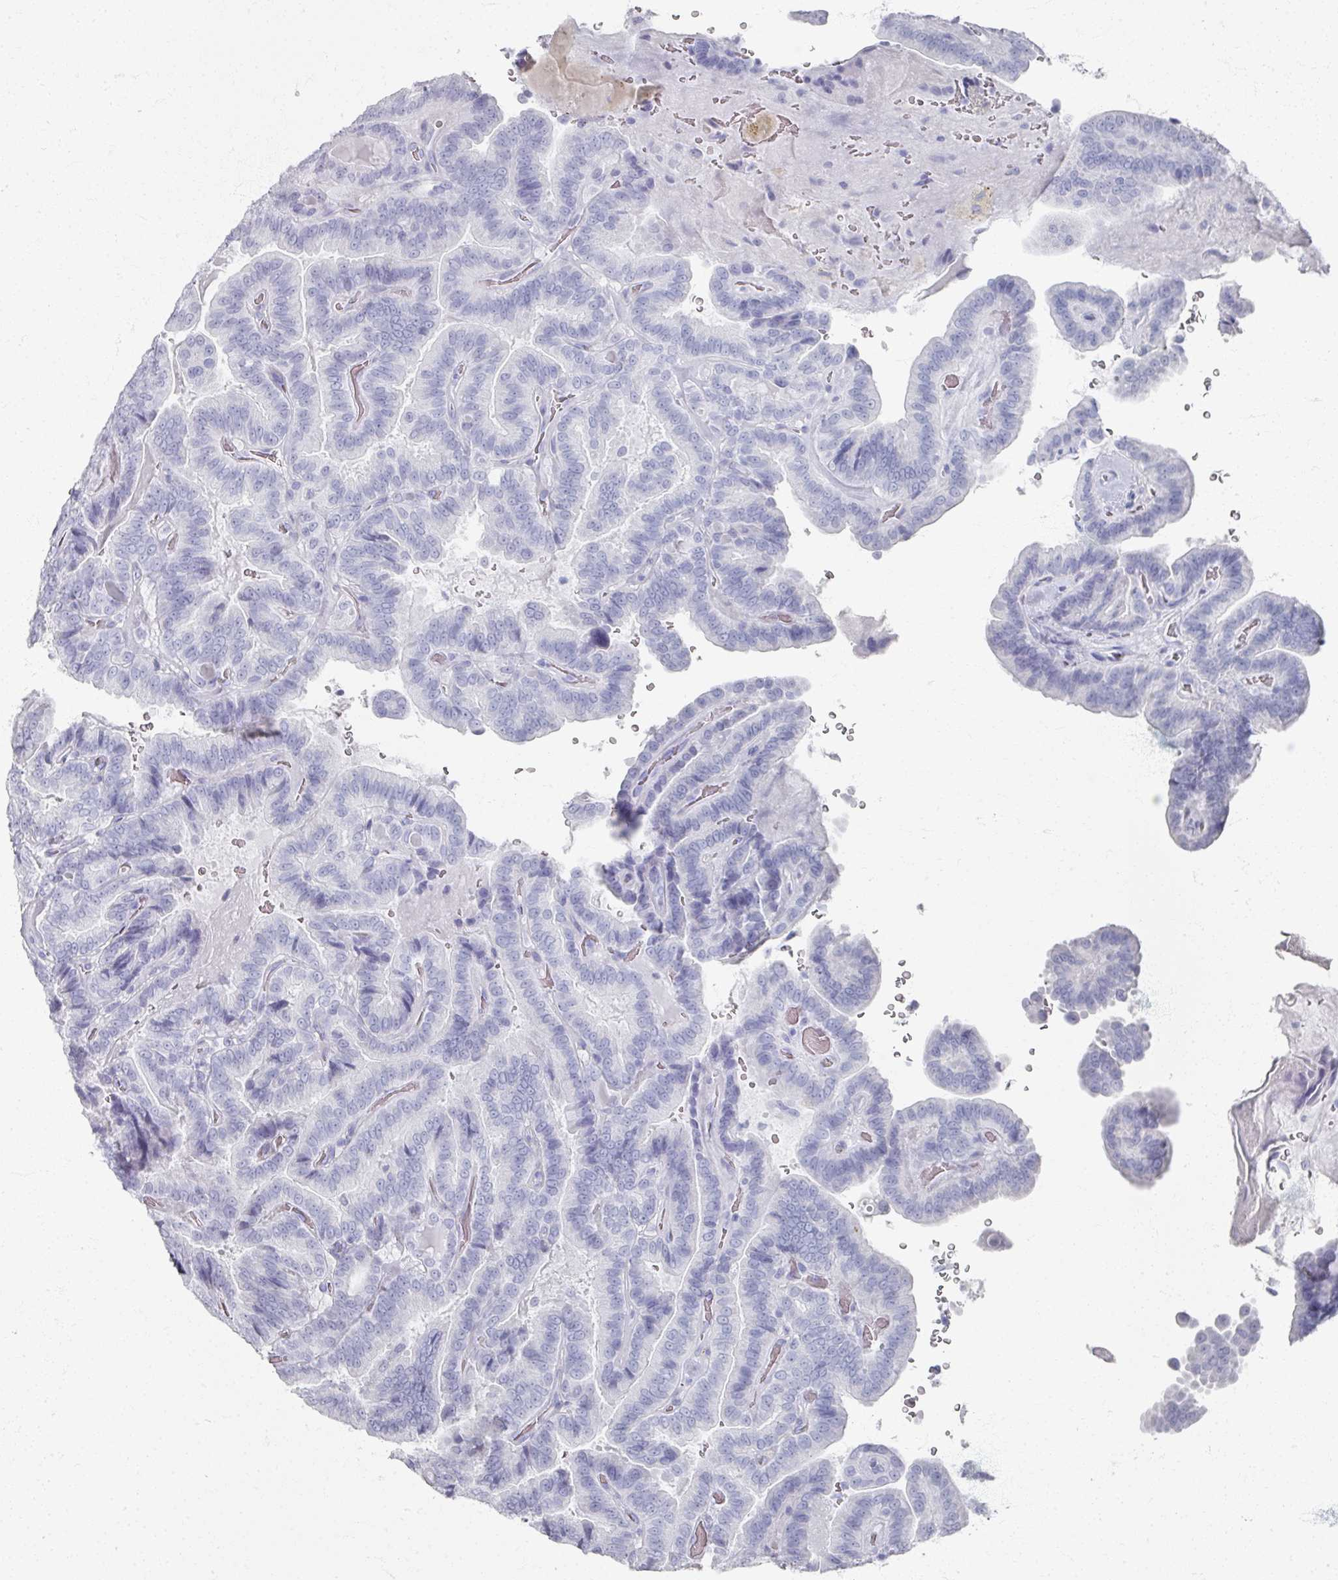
{"staining": {"intensity": "negative", "quantity": "none", "location": "none"}, "tissue": "thyroid cancer", "cell_type": "Tumor cells", "image_type": "cancer", "snomed": [{"axis": "morphology", "description": "Papillary adenocarcinoma, NOS"}, {"axis": "topography", "description": "Thyroid gland"}], "caption": "DAB immunohistochemical staining of thyroid papillary adenocarcinoma reveals no significant positivity in tumor cells.", "gene": "PSKH1", "patient": {"sex": "male", "age": 61}}